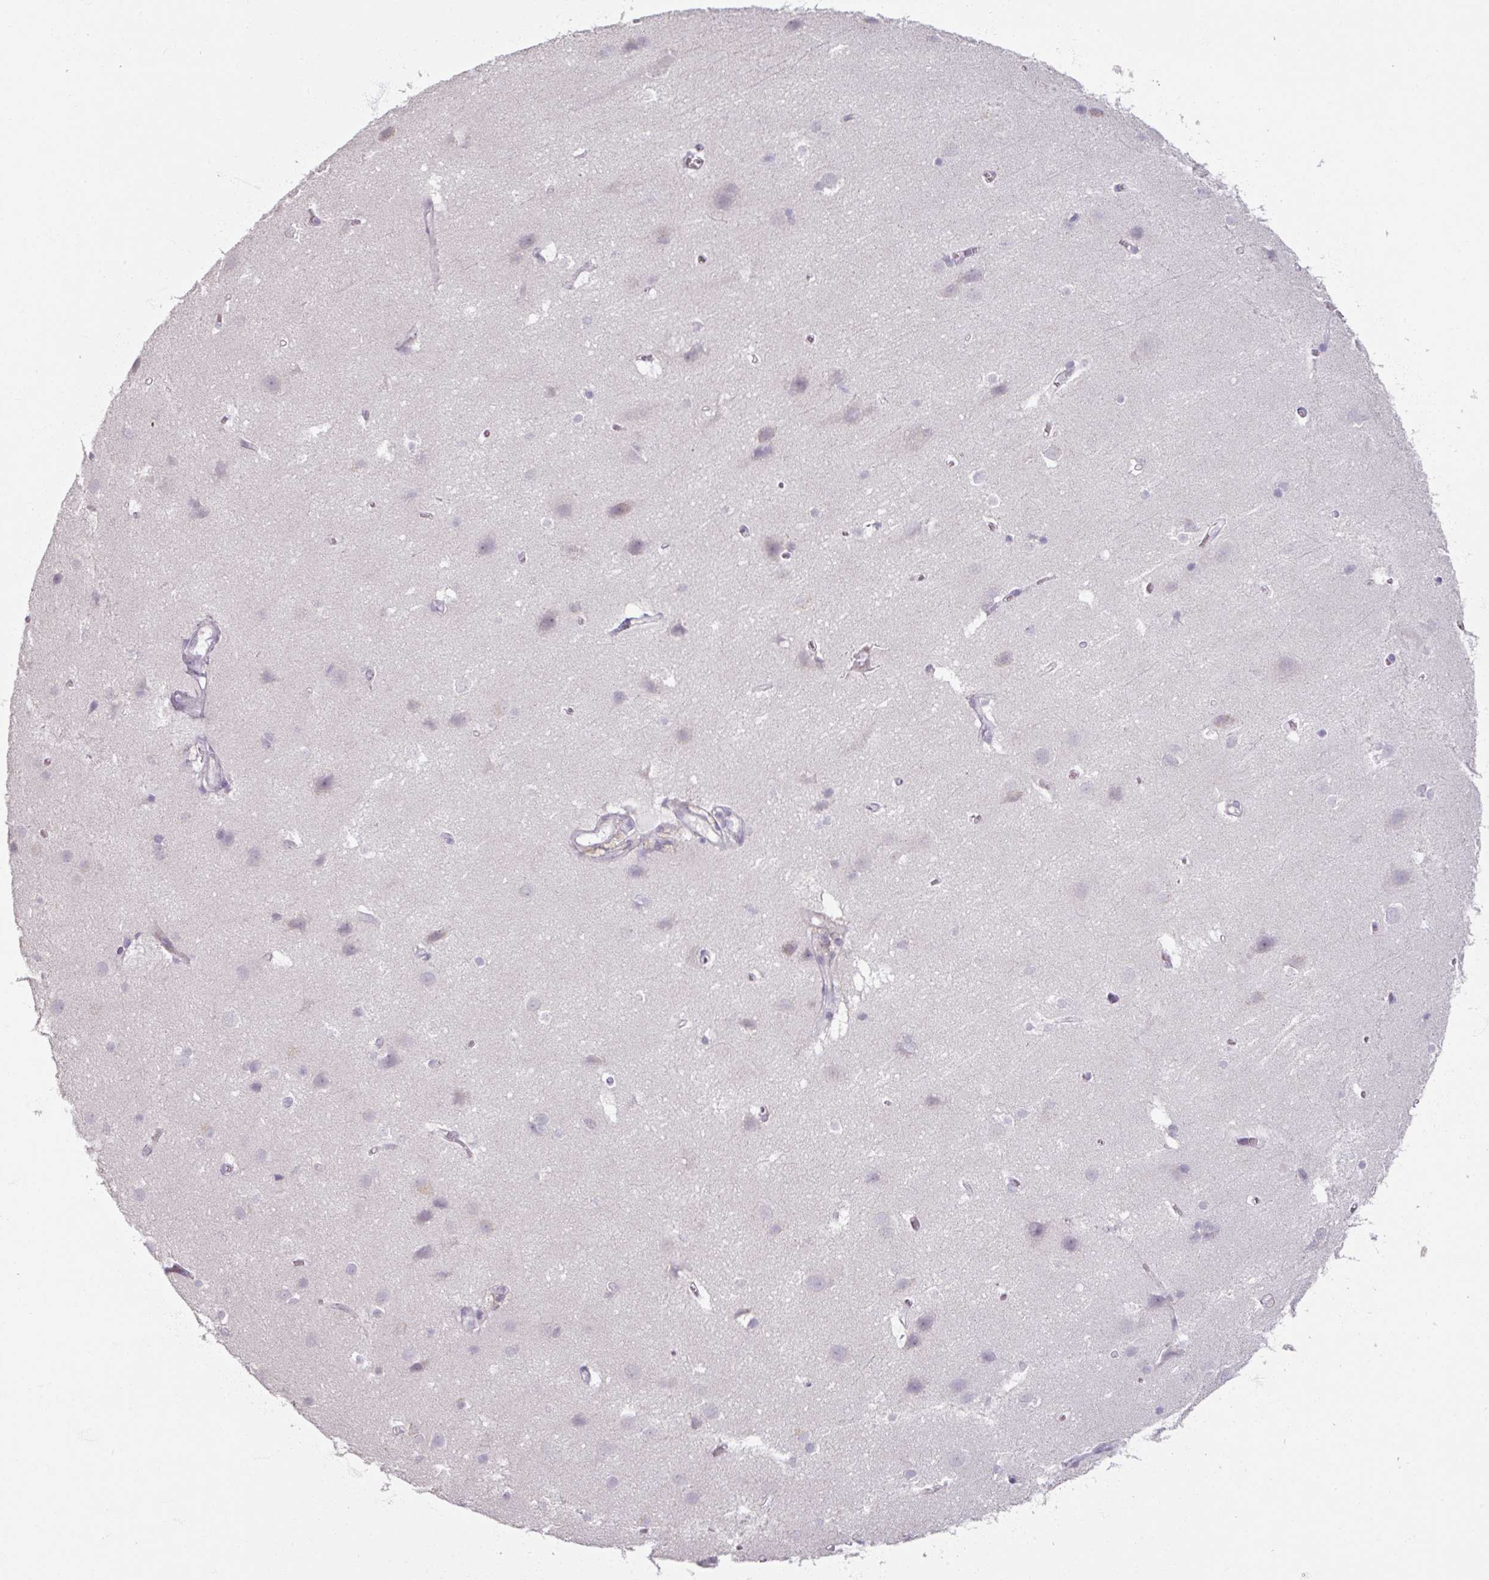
{"staining": {"intensity": "negative", "quantity": "none", "location": "none"}, "tissue": "cerebral cortex", "cell_type": "Endothelial cells", "image_type": "normal", "snomed": [{"axis": "morphology", "description": "Normal tissue, NOS"}, {"axis": "topography", "description": "Cerebral cortex"}], "caption": "Protein analysis of unremarkable cerebral cortex shows no significant positivity in endothelial cells.", "gene": "SOX11", "patient": {"sex": "male", "age": 37}}